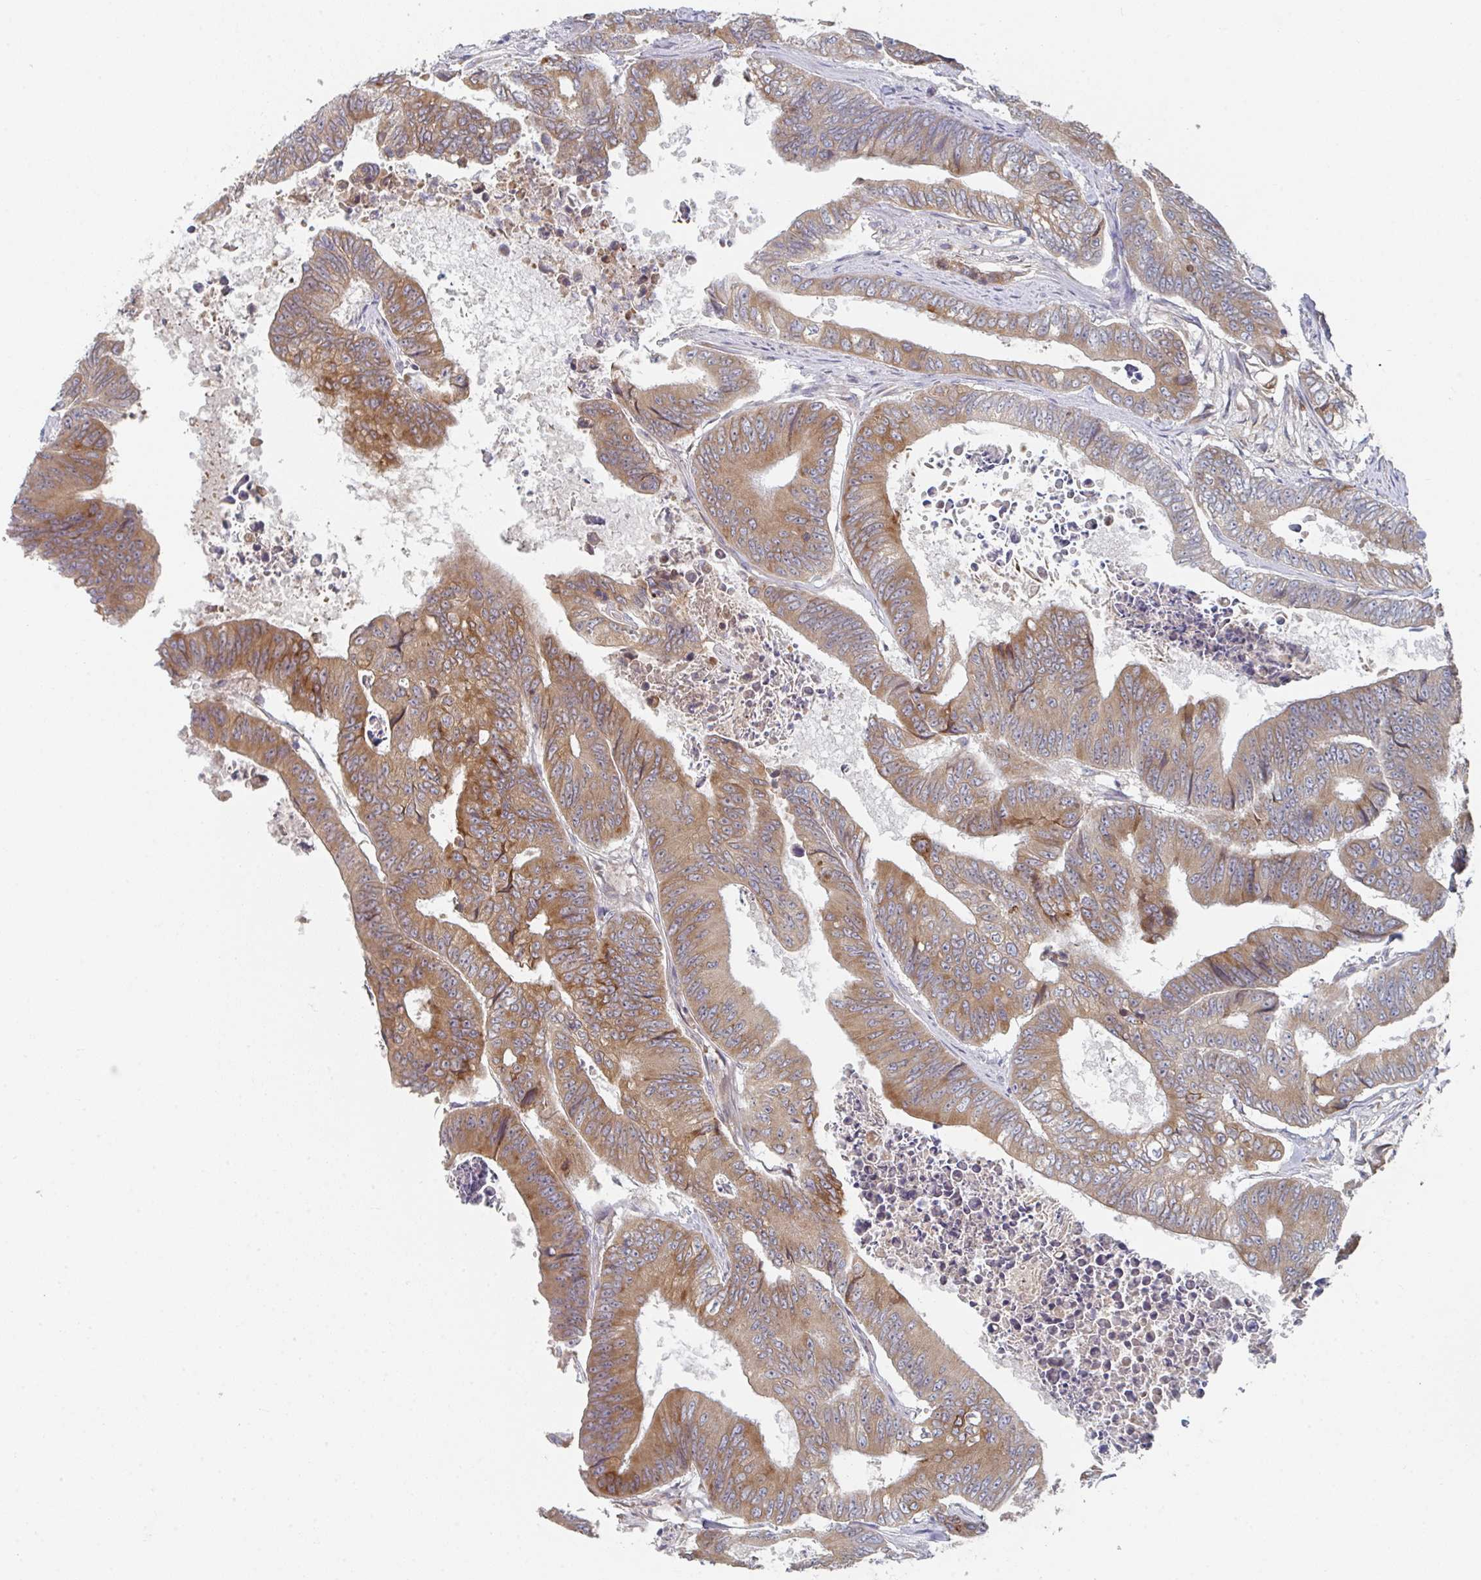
{"staining": {"intensity": "moderate", "quantity": ">75%", "location": "cytoplasmic/membranous"}, "tissue": "colorectal cancer", "cell_type": "Tumor cells", "image_type": "cancer", "snomed": [{"axis": "morphology", "description": "Adenocarcinoma, NOS"}, {"axis": "topography", "description": "Colon"}], "caption": "This is an image of immunohistochemistry (IHC) staining of colorectal cancer, which shows moderate expression in the cytoplasmic/membranous of tumor cells.", "gene": "ELOVL1", "patient": {"sex": "female", "age": 48}}